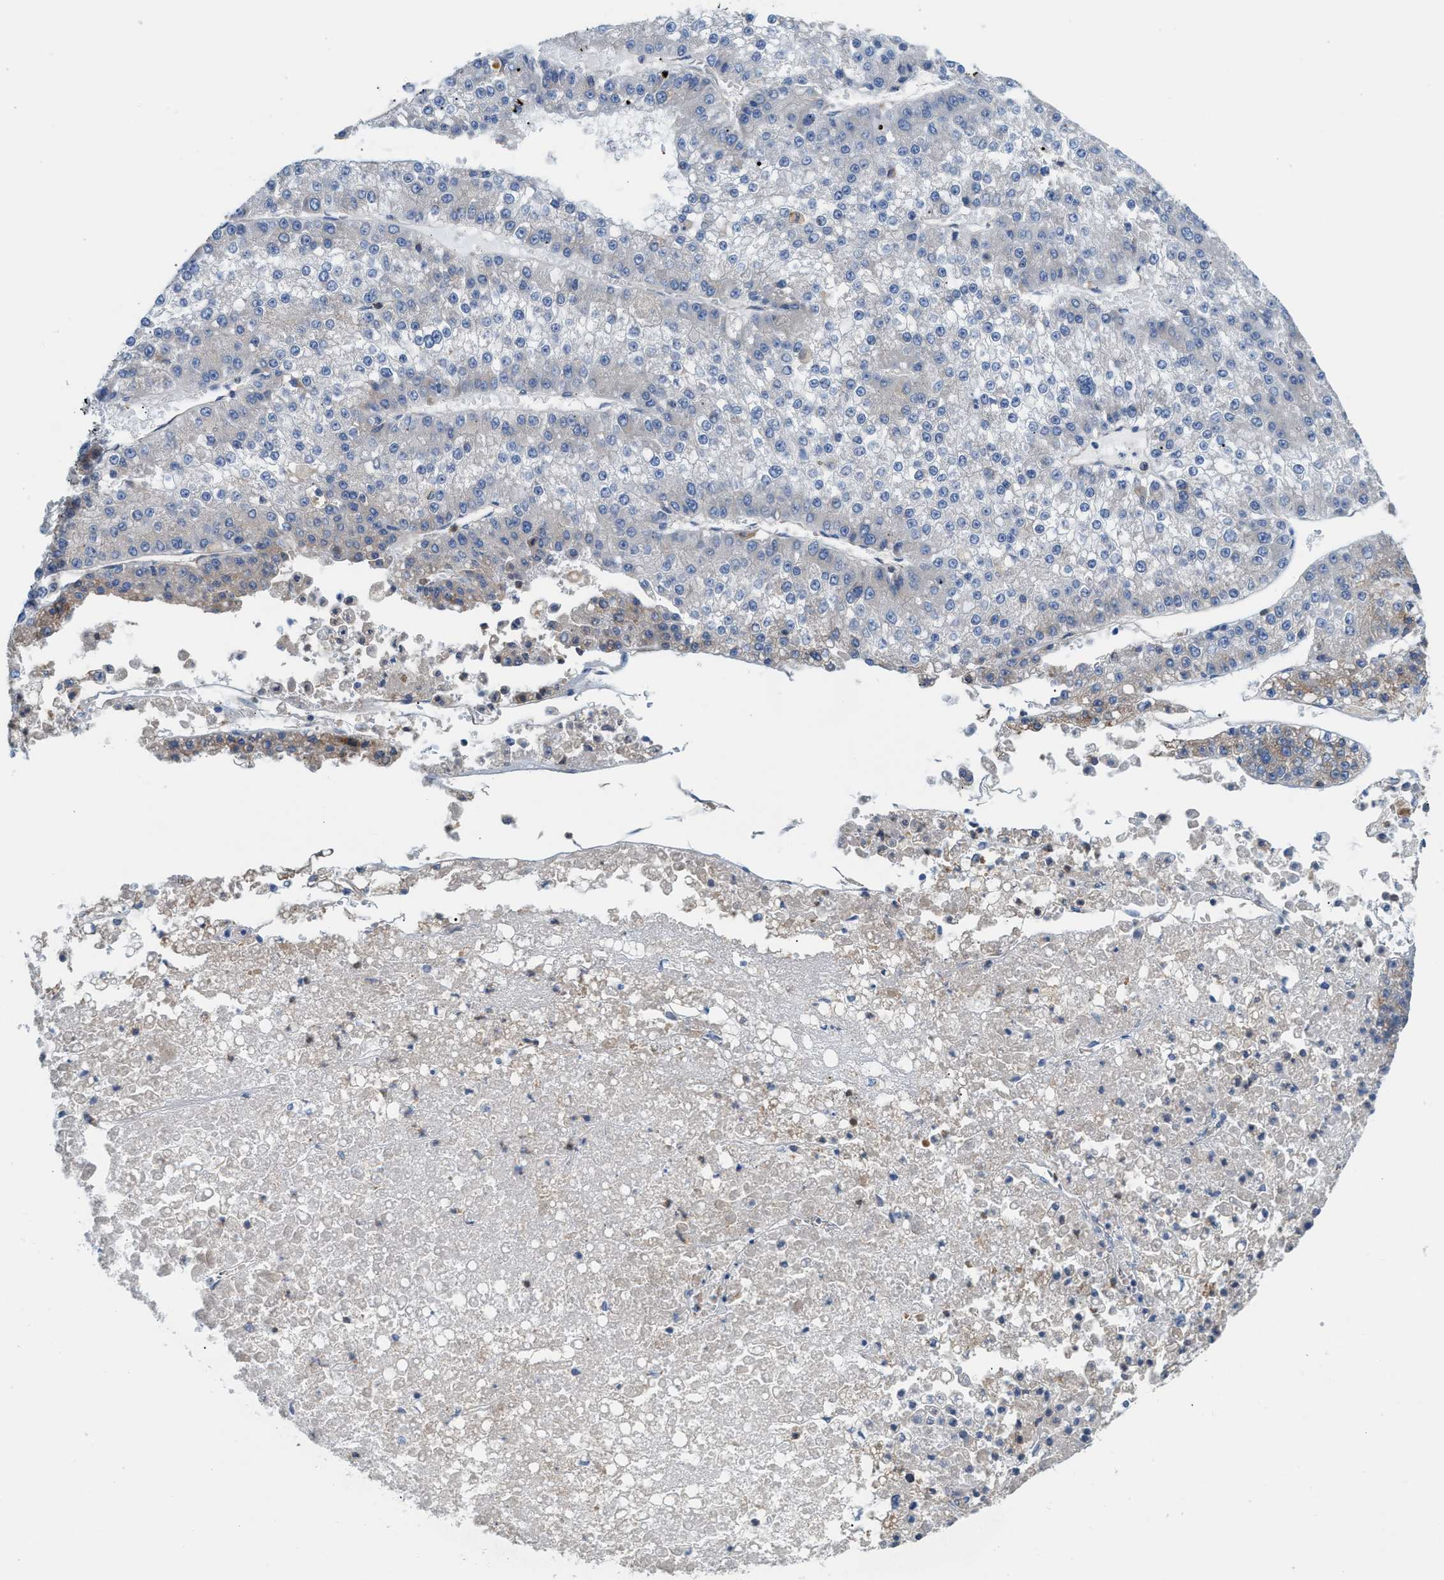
{"staining": {"intensity": "negative", "quantity": "none", "location": "none"}, "tissue": "liver cancer", "cell_type": "Tumor cells", "image_type": "cancer", "snomed": [{"axis": "morphology", "description": "Carcinoma, Hepatocellular, NOS"}, {"axis": "topography", "description": "Liver"}], "caption": "DAB (3,3'-diaminobenzidine) immunohistochemical staining of human liver hepatocellular carcinoma demonstrates no significant positivity in tumor cells. The staining was performed using DAB (3,3'-diaminobenzidine) to visualize the protein expression in brown, while the nuclei were stained in blue with hematoxylin (Magnification: 20x).", "gene": "TBC1D15", "patient": {"sex": "female", "age": 73}}